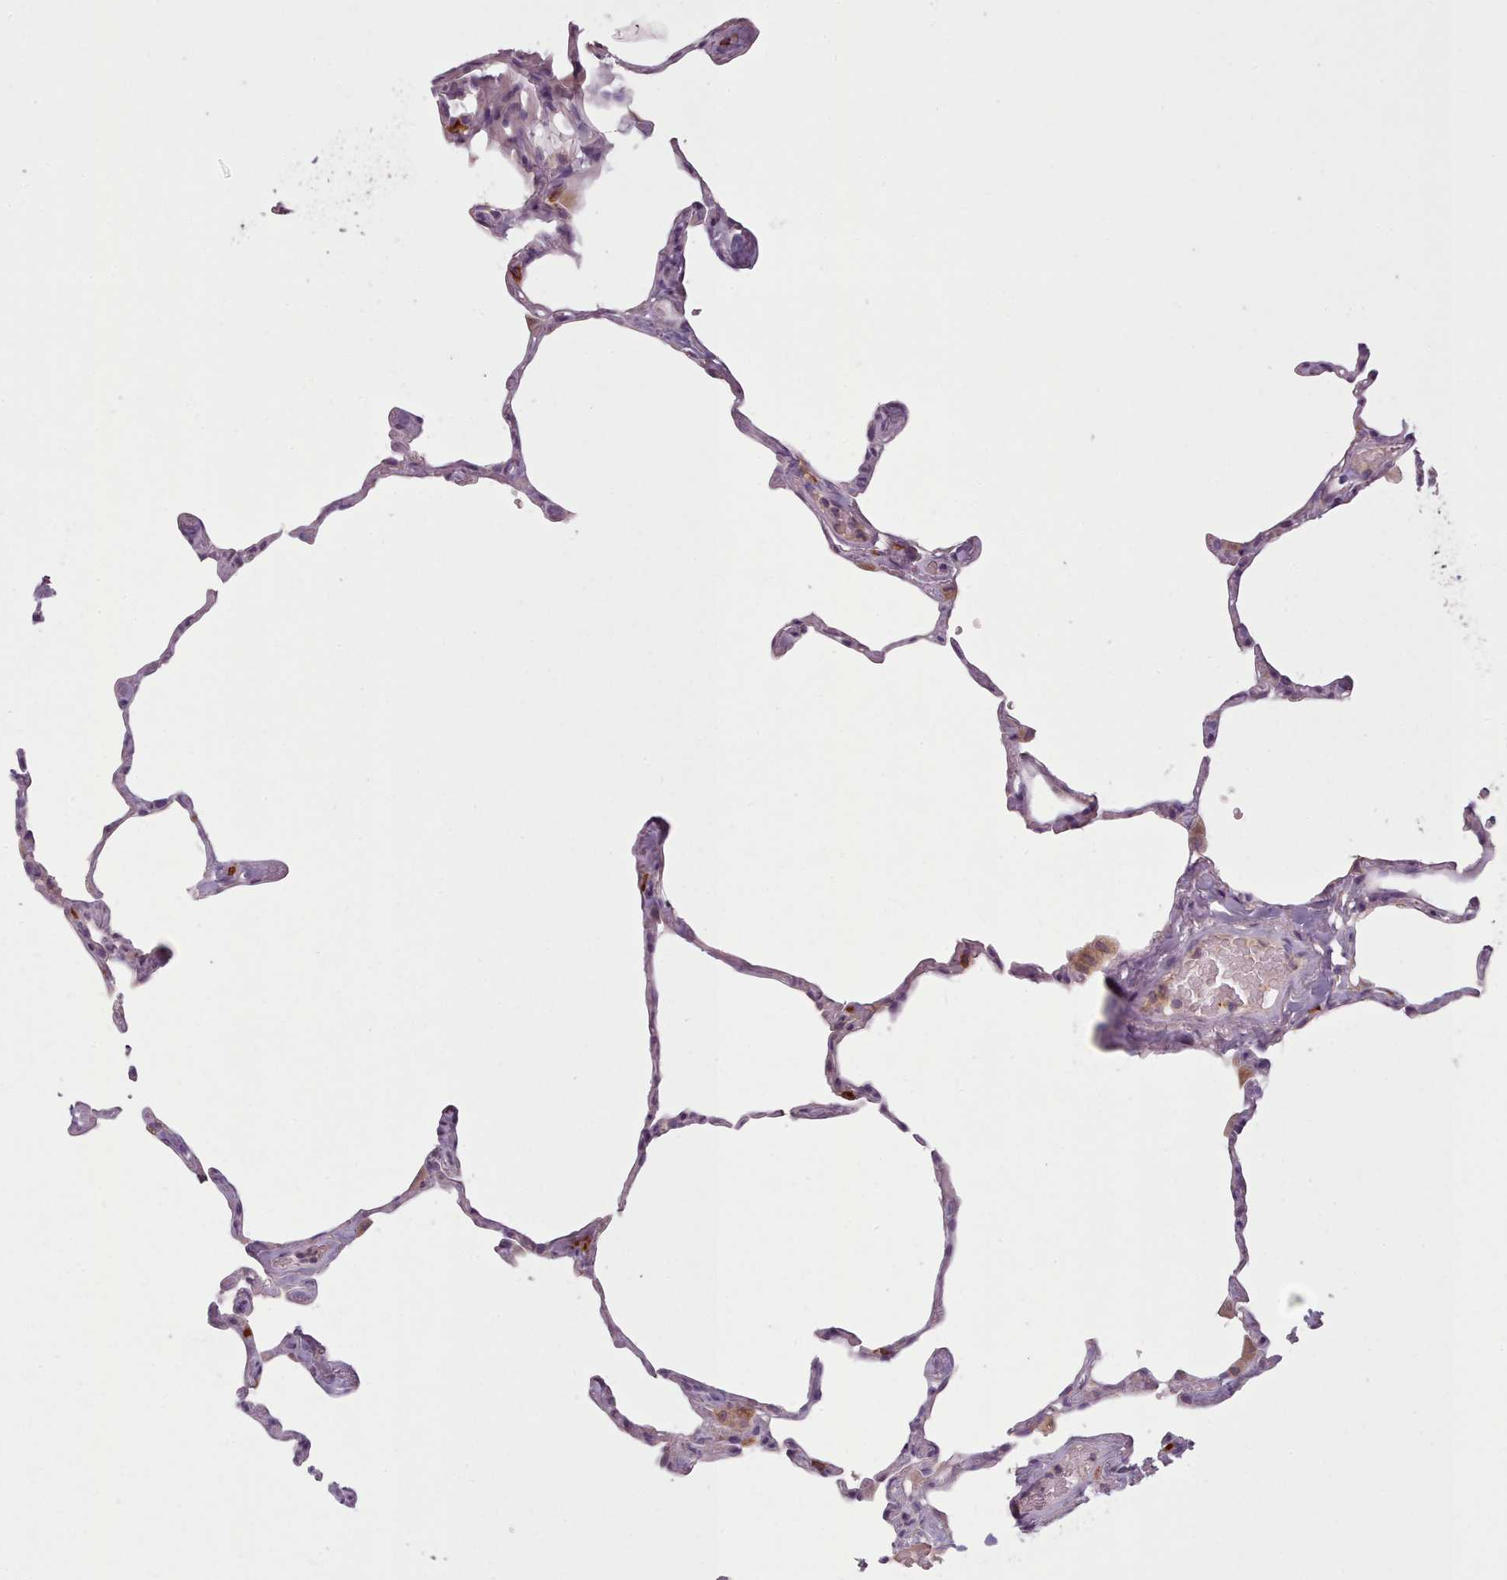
{"staining": {"intensity": "moderate", "quantity": "<25%", "location": "cytoplasmic/membranous"}, "tissue": "lung", "cell_type": "Alveolar cells", "image_type": "normal", "snomed": [{"axis": "morphology", "description": "Normal tissue, NOS"}, {"axis": "topography", "description": "Lung"}], "caption": "Immunohistochemical staining of normal lung reveals <25% levels of moderate cytoplasmic/membranous protein staining in approximately <25% of alveolar cells.", "gene": "LAPTM5", "patient": {"sex": "male", "age": 65}}